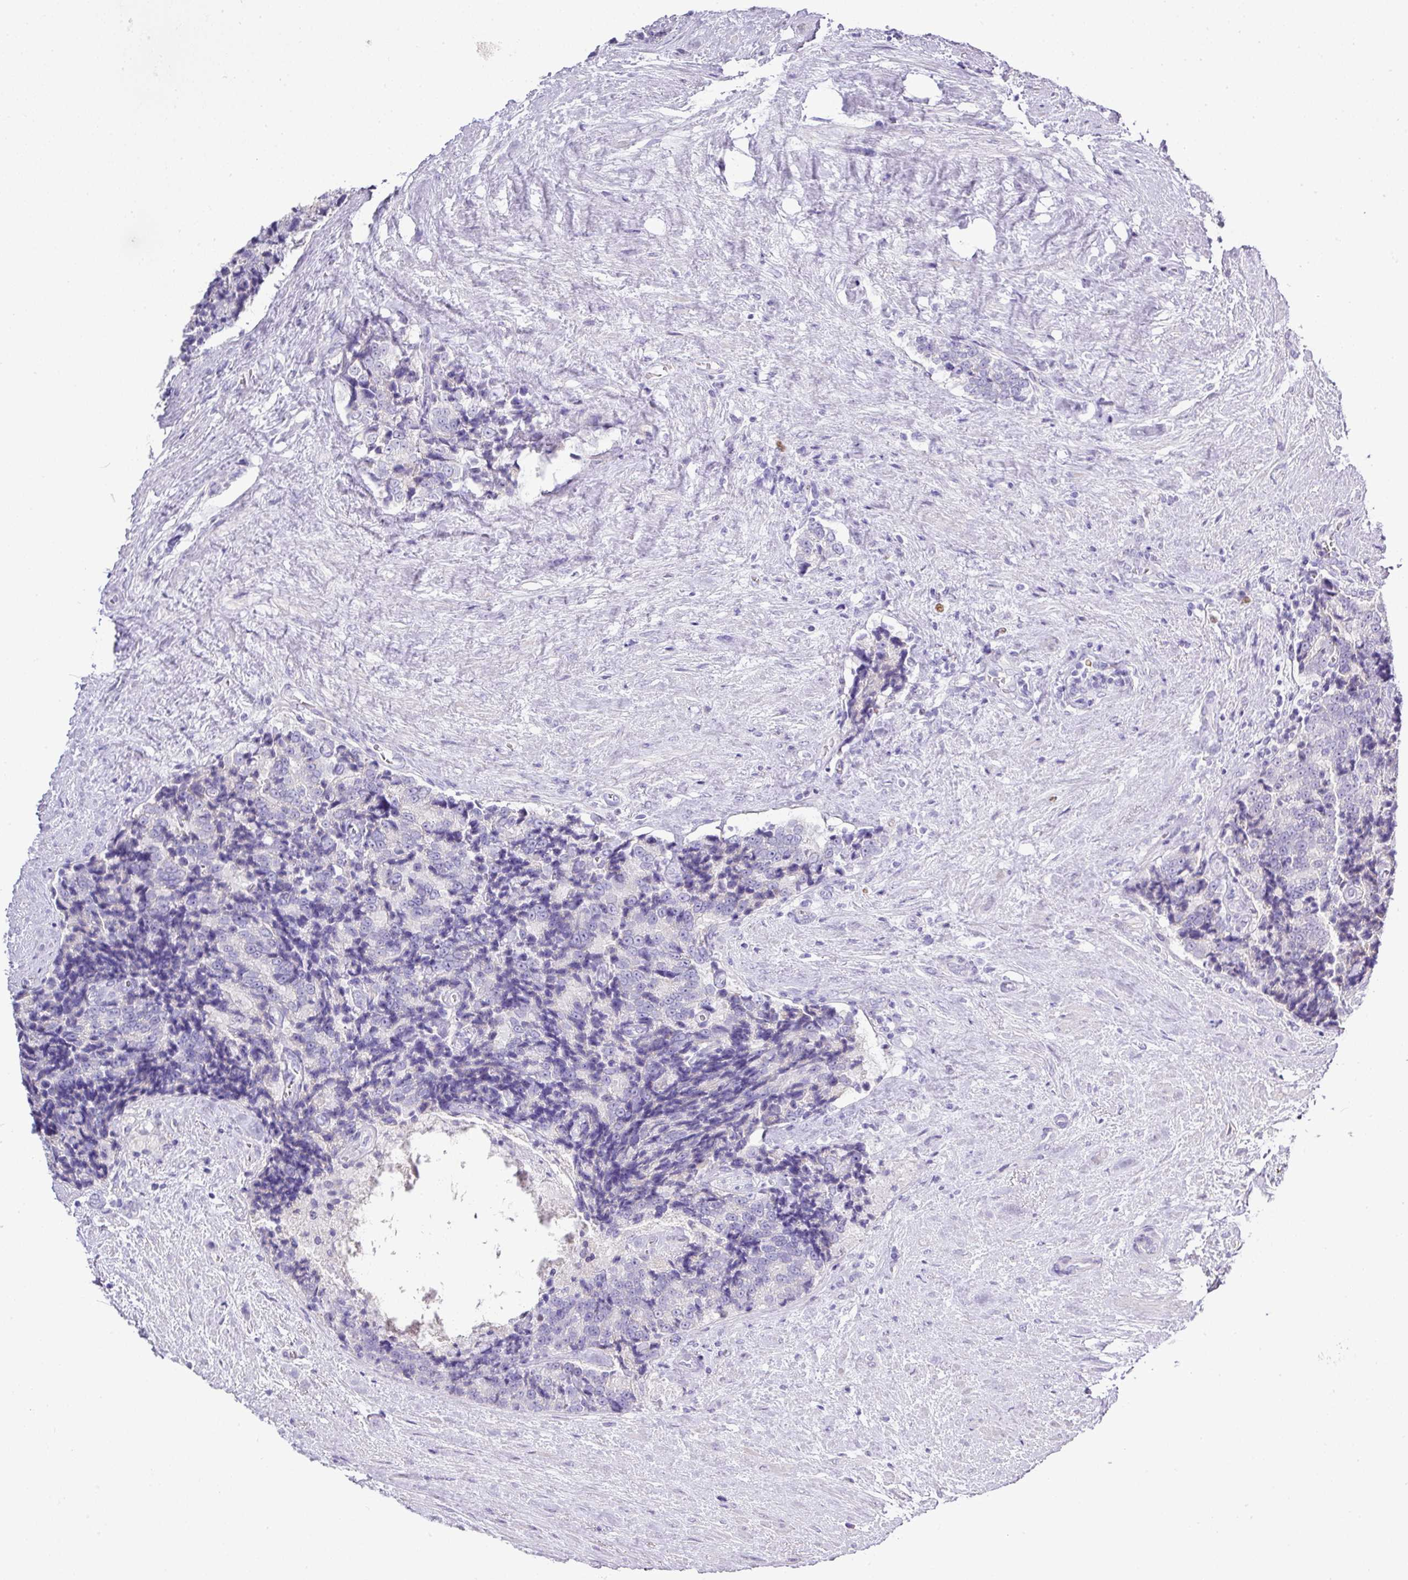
{"staining": {"intensity": "negative", "quantity": "none", "location": "none"}, "tissue": "prostate cancer", "cell_type": "Tumor cells", "image_type": "cancer", "snomed": [{"axis": "morphology", "description": "Adenocarcinoma, High grade"}, {"axis": "topography", "description": "Prostate"}], "caption": "This is a image of immunohistochemistry (IHC) staining of prostate high-grade adenocarcinoma, which shows no staining in tumor cells.", "gene": "BCL11A", "patient": {"sex": "male", "age": 70}}